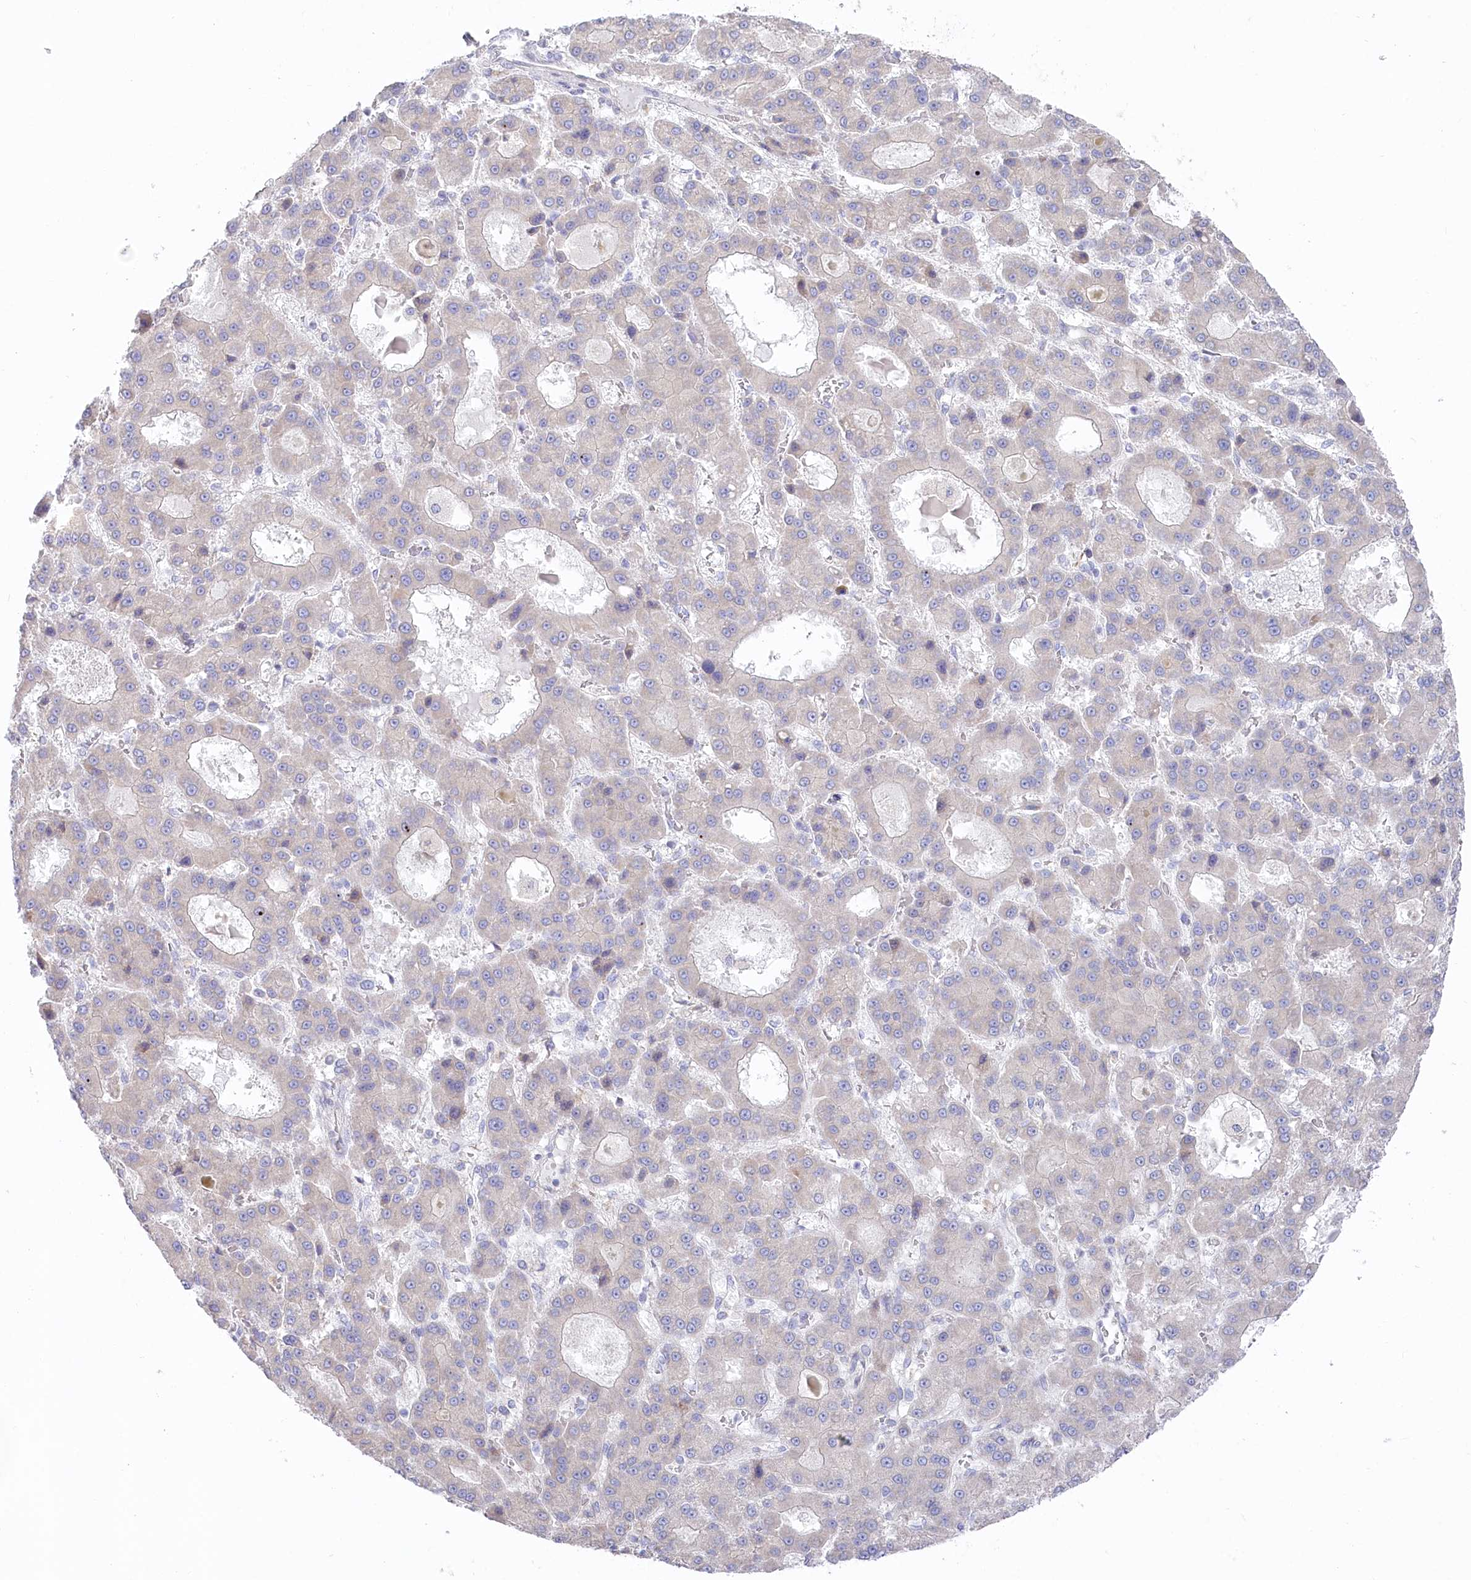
{"staining": {"intensity": "negative", "quantity": "none", "location": "none"}, "tissue": "liver cancer", "cell_type": "Tumor cells", "image_type": "cancer", "snomed": [{"axis": "morphology", "description": "Carcinoma, Hepatocellular, NOS"}, {"axis": "topography", "description": "Liver"}], "caption": "Liver cancer (hepatocellular carcinoma) was stained to show a protein in brown. There is no significant positivity in tumor cells. (Brightfield microscopy of DAB immunohistochemistry (IHC) at high magnification).", "gene": "POGLUT1", "patient": {"sex": "male", "age": 70}}